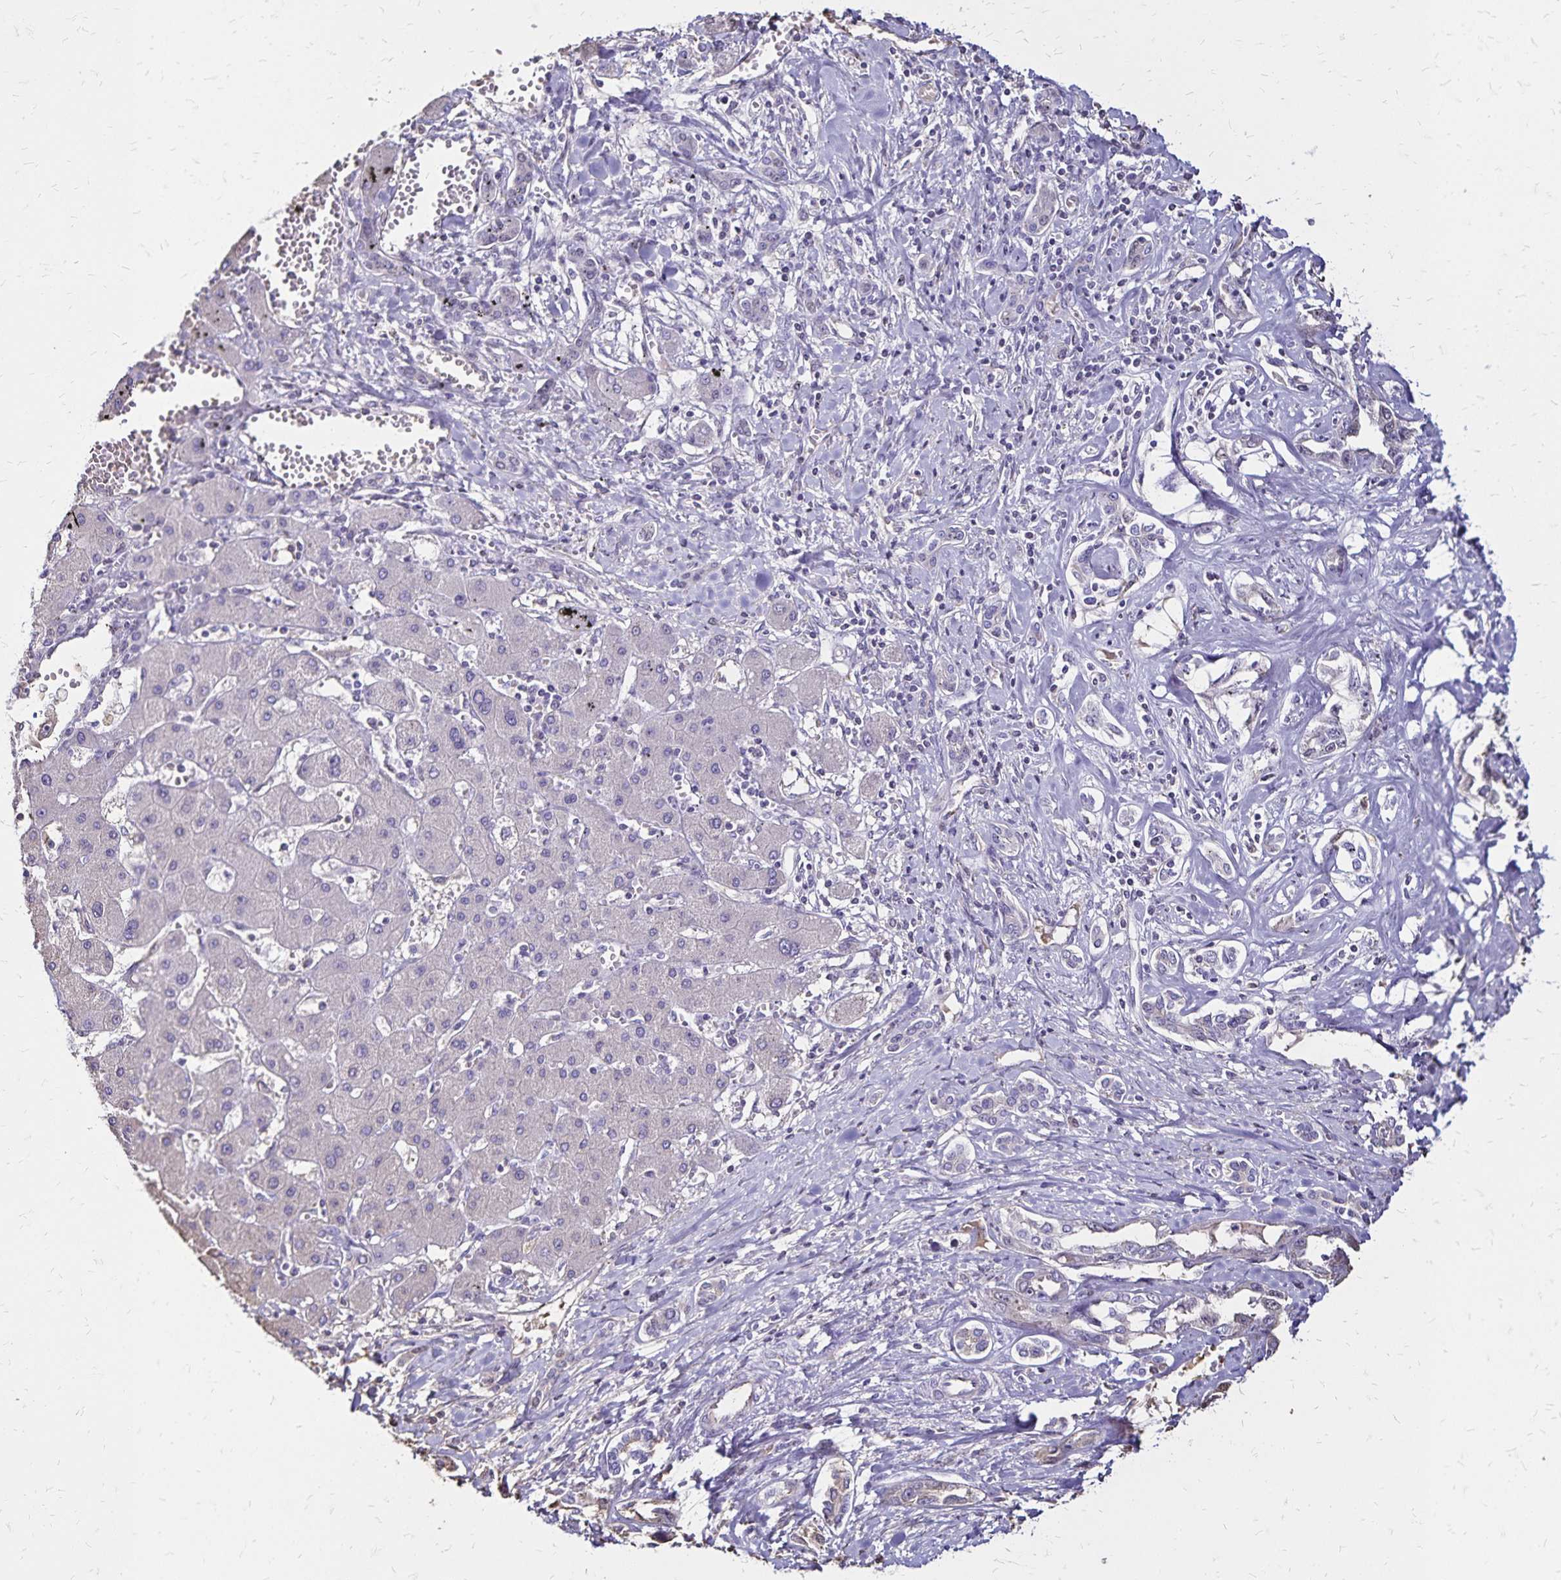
{"staining": {"intensity": "negative", "quantity": "none", "location": "none"}, "tissue": "liver cancer", "cell_type": "Tumor cells", "image_type": "cancer", "snomed": [{"axis": "morphology", "description": "Cholangiocarcinoma"}, {"axis": "topography", "description": "Liver"}], "caption": "This is an immunohistochemistry image of human liver cancer. There is no positivity in tumor cells.", "gene": "KISS1", "patient": {"sex": "male", "age": 59}}